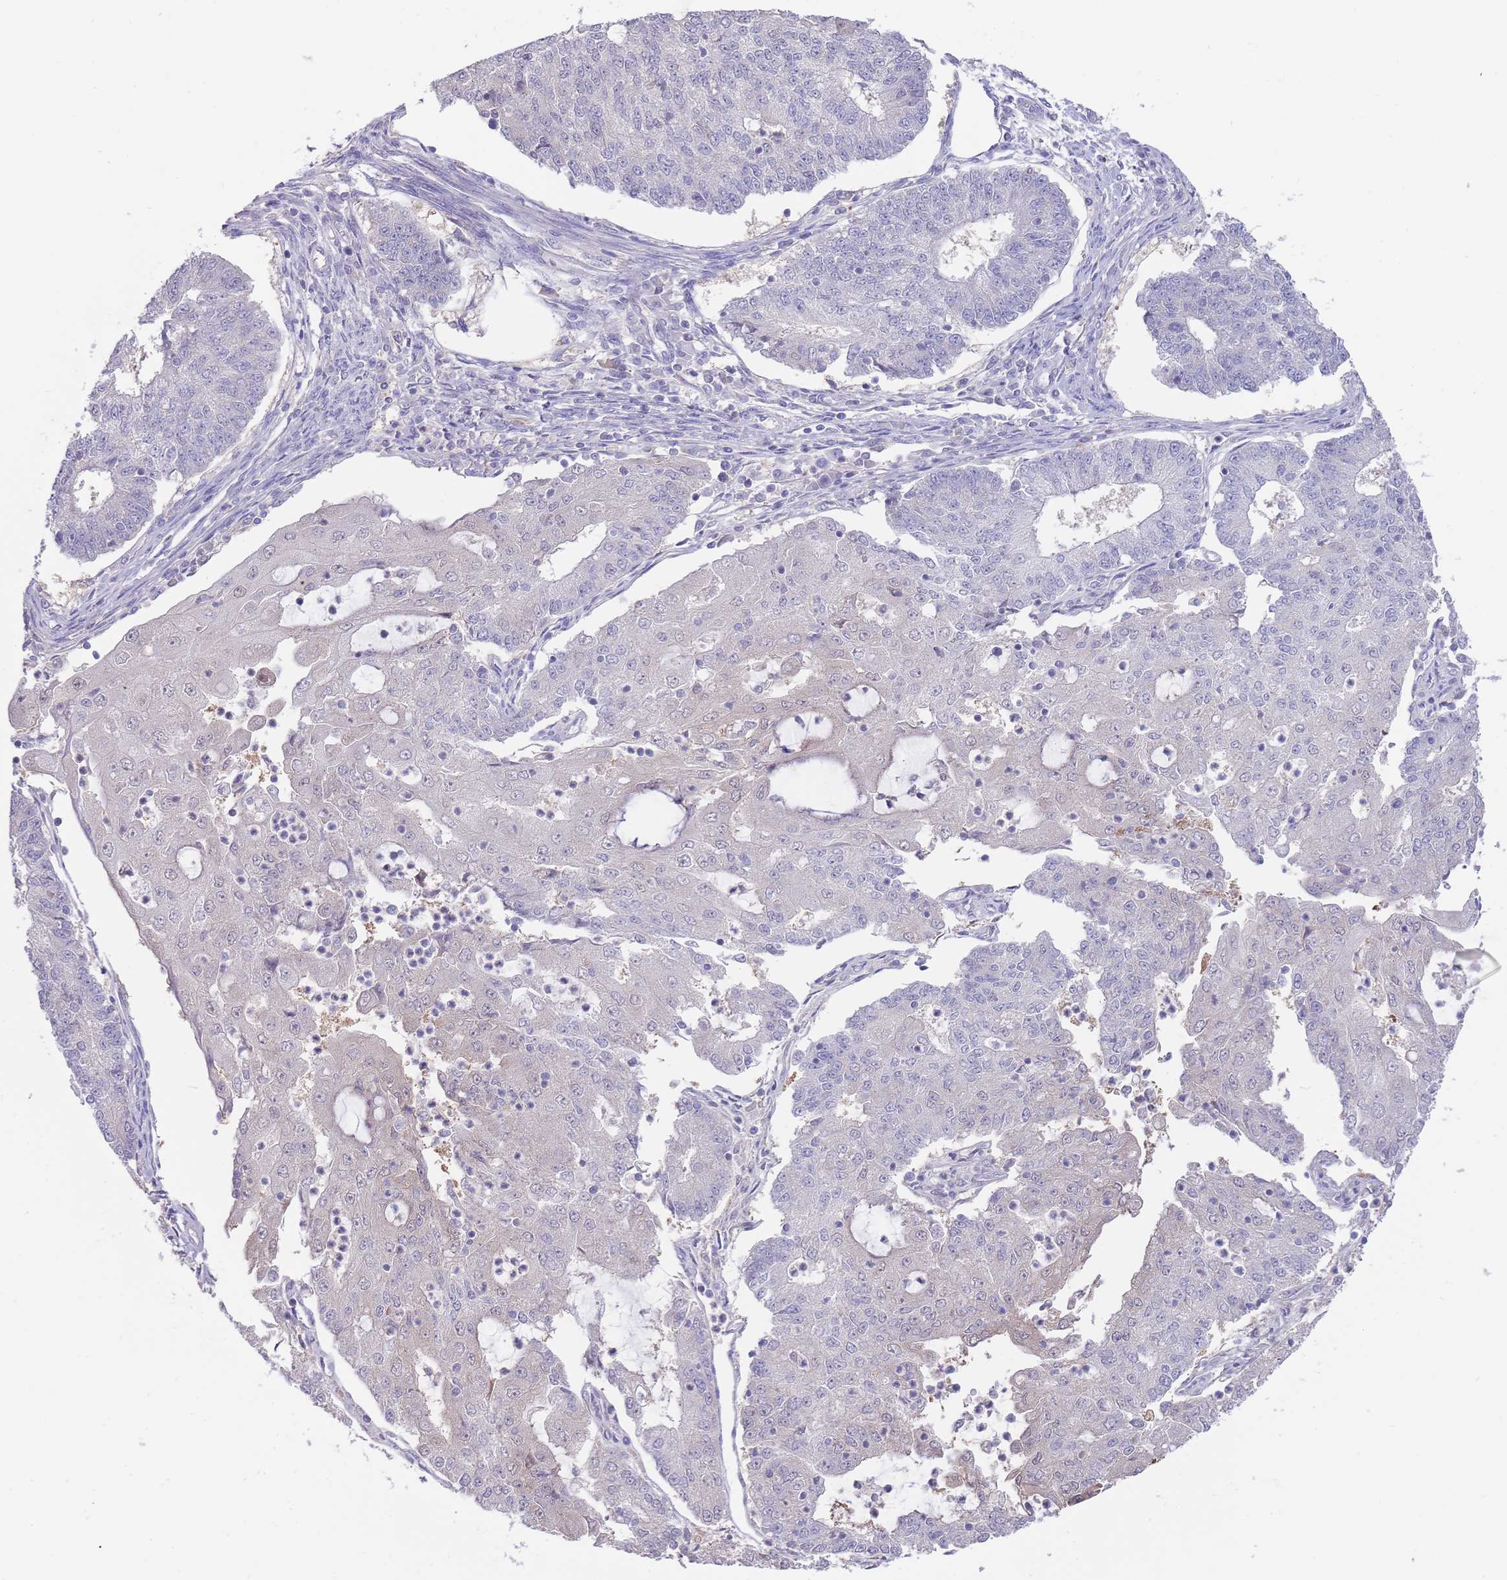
{"staining": {"intensity": "weak", "quantity": "<25%", "location": "cytoplasmic/membranous,nuclear"}, "tissue": "endometrial cancer", "cell_type": "Tumor cells", "image_type": "cancer", "snomed": [{"axis": "morphology", "description": "Adenocarcinoma, NOS"}, {"axis": "topography", "description": "Endometrium"}], "caption": "The image displays no staining of tumor cells in endometrial cancer (adenocarcinoma).", "gene": "AP5S1", "patient": {"sex": "female", "age": 56}}